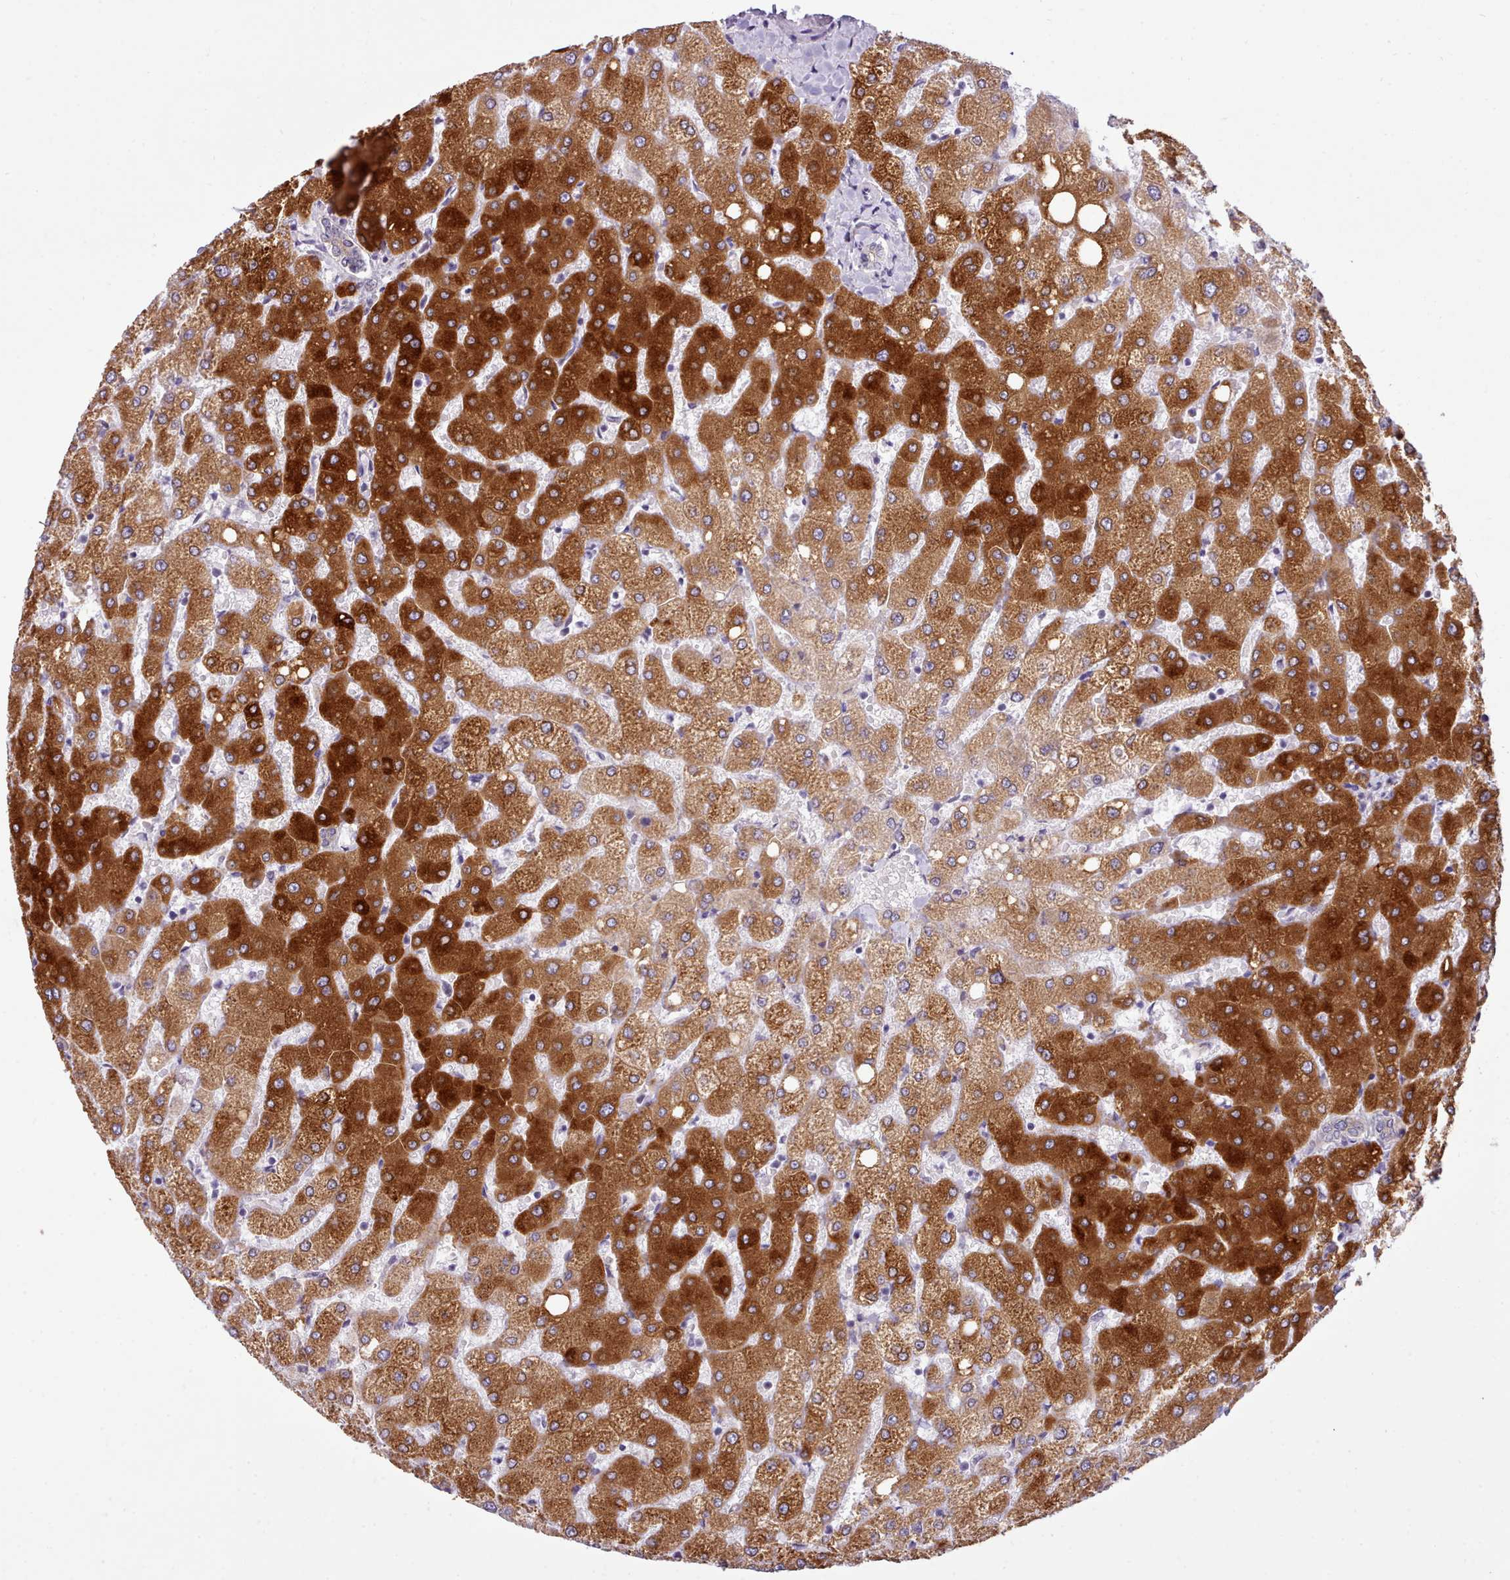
{"staining": {"intensity": "negative", "quantity": "none", "location": "none"}, "tissue": "liver", "cell_type": "Cholangiocytes", "image_type": "normal", "snomed": [{"axis": "morphology", "description": "Normal tissue, NOS"}, {"axis": "topography", "description": "Liver"}], "caption": "A high-resolution histopathology image shows IHC staining of benign liver, which exhibits no significant positivity in cholangiocytes.", "gene": "CYP2A13", "patient": {"sex": "female", "age": 54}}